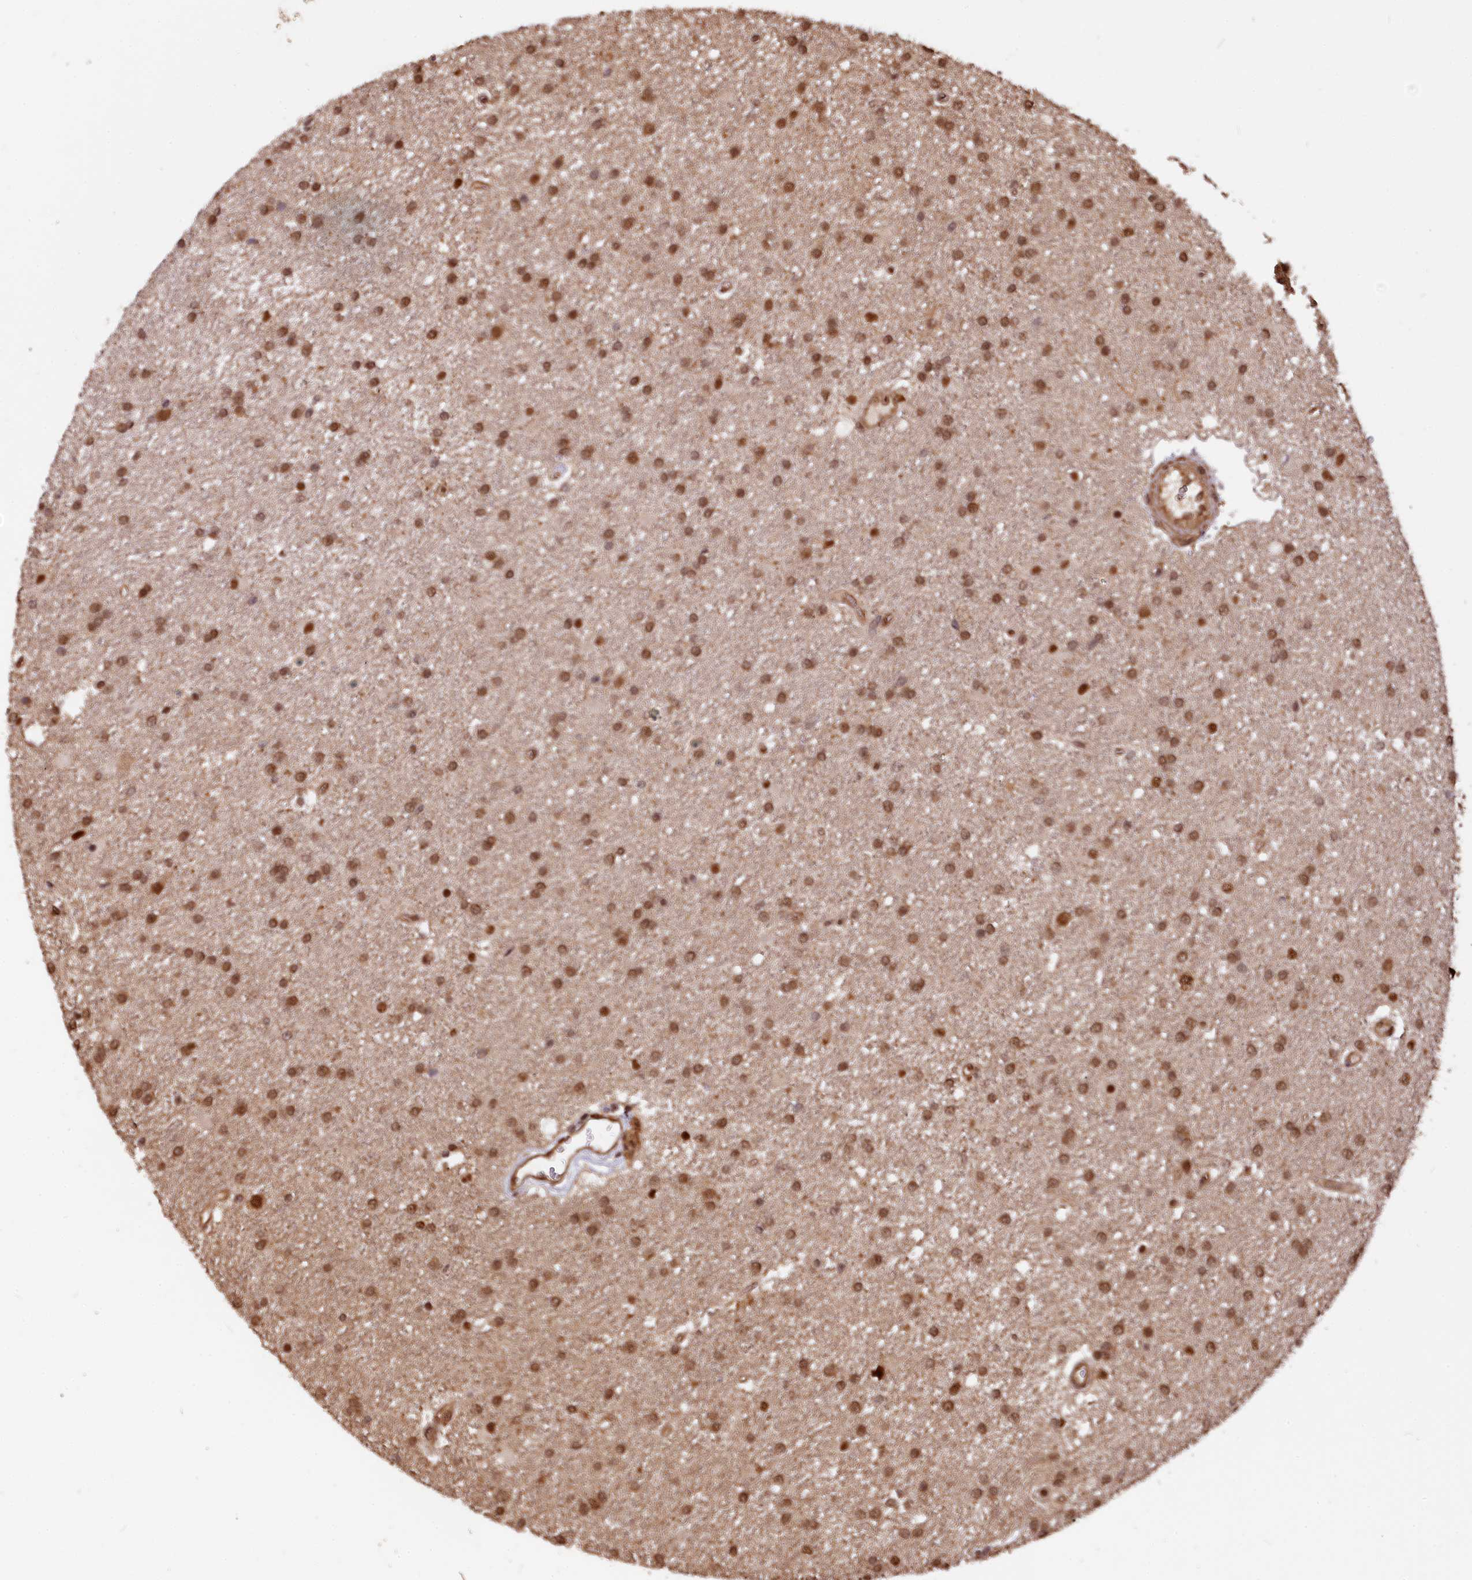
{"staining": {"intensity": "moderate", "quantity": ">75%", "location": "nuclear"}, "tissue": "glioma", "cell_type": "Tumor cells", "image_type": "cancer", "snomed": [{"axis": "morphology", "description": "Glioma, malignant, Low grade"}, {"axis": "topography", "description": "Brain"}], "caption": "DAB (3,3'-diaminobenzidine) immunohistochemical staining of malignant glioma (low-grade) demonstrates moderate nuclear protein expression in approximately >75% of tumor cells.", "gene": "ADRM1", "patient": {"sex": "male", "age": 66}}